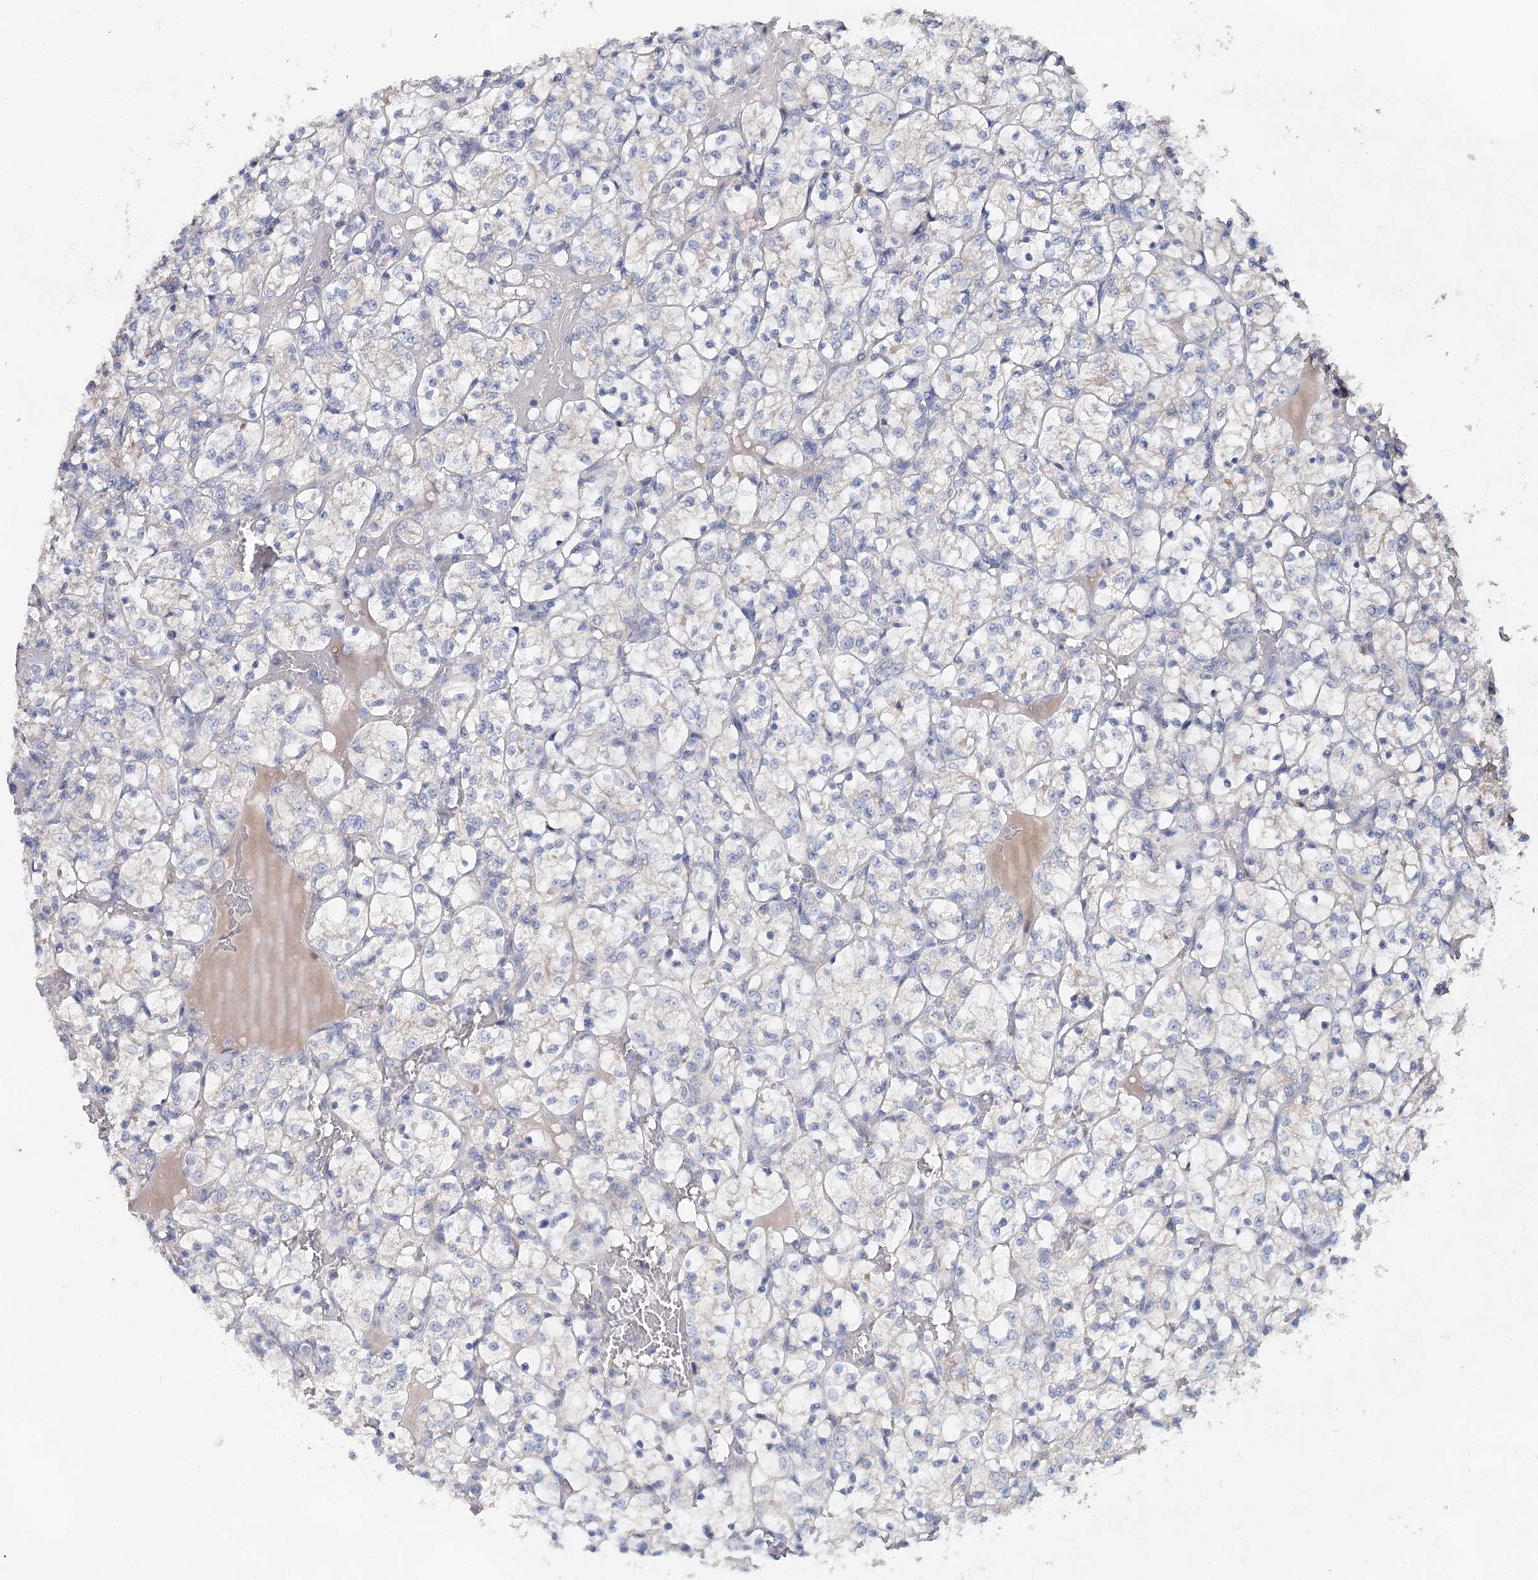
{"staining": {"intensity": "negative", "quantity": "none", "location": "none"}, "tissue": "renal cancer", "cell_type": "Tumor cells", "image_type": "cancer", "snomed": [{"axis": "morphology", "description": "Adenocarcinoma, NOS"}, {"axis": "topography", "description": "Kidney"}], "caption": "Tumor cells show no significant positivity in renal adenocarcinoma. The staining was performed using DAB to visualize the protein expression in brown, while the nuclei were stained in blue with hematoxylin (Magnification: 20x).", "gene": "MYL6B", "patient": {"sex": "female", "age": 69}}